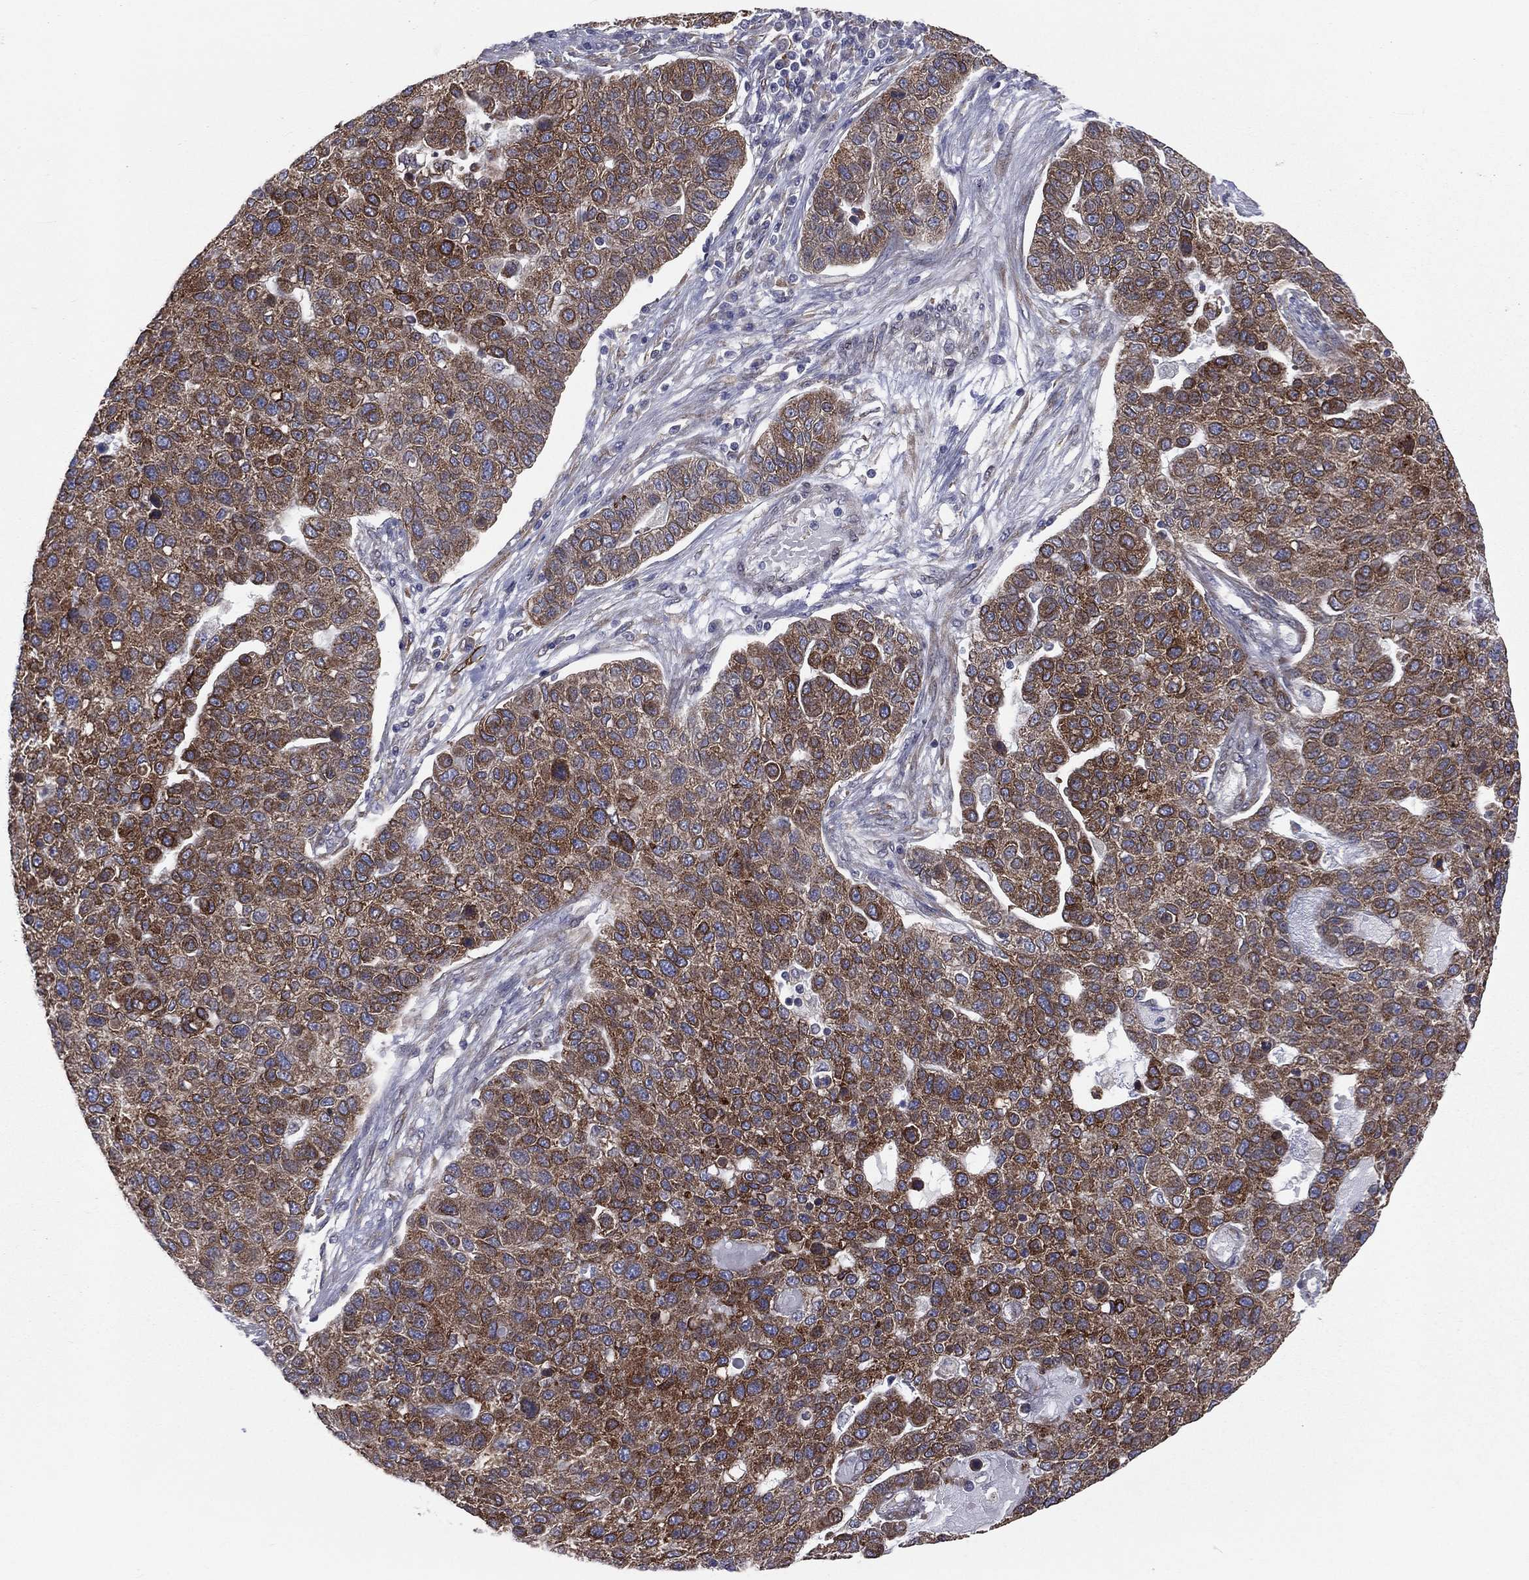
{"staining": {"intensity": "moderate", "quantity": ">75%", "location": "cytoplasmic/membranous"}, "tissue": "pancreatic cancer", "cell_type": "Tumor cells", "image_type": "cancer", "snomed": [{"axis": "morphology", "description": "Adenocarcinoma, NOS"}, {"axis": "topography", "description": "Pancreas"}], "caption": "The micrograph exhibits staining of pancreatic adenocarcinoma, revealing moderate cytoplasmic/membranous protein expression (brown color) within tumor cells.", "gene": "PGRMC1", "patient": {"sex": "female", "age": 61}}